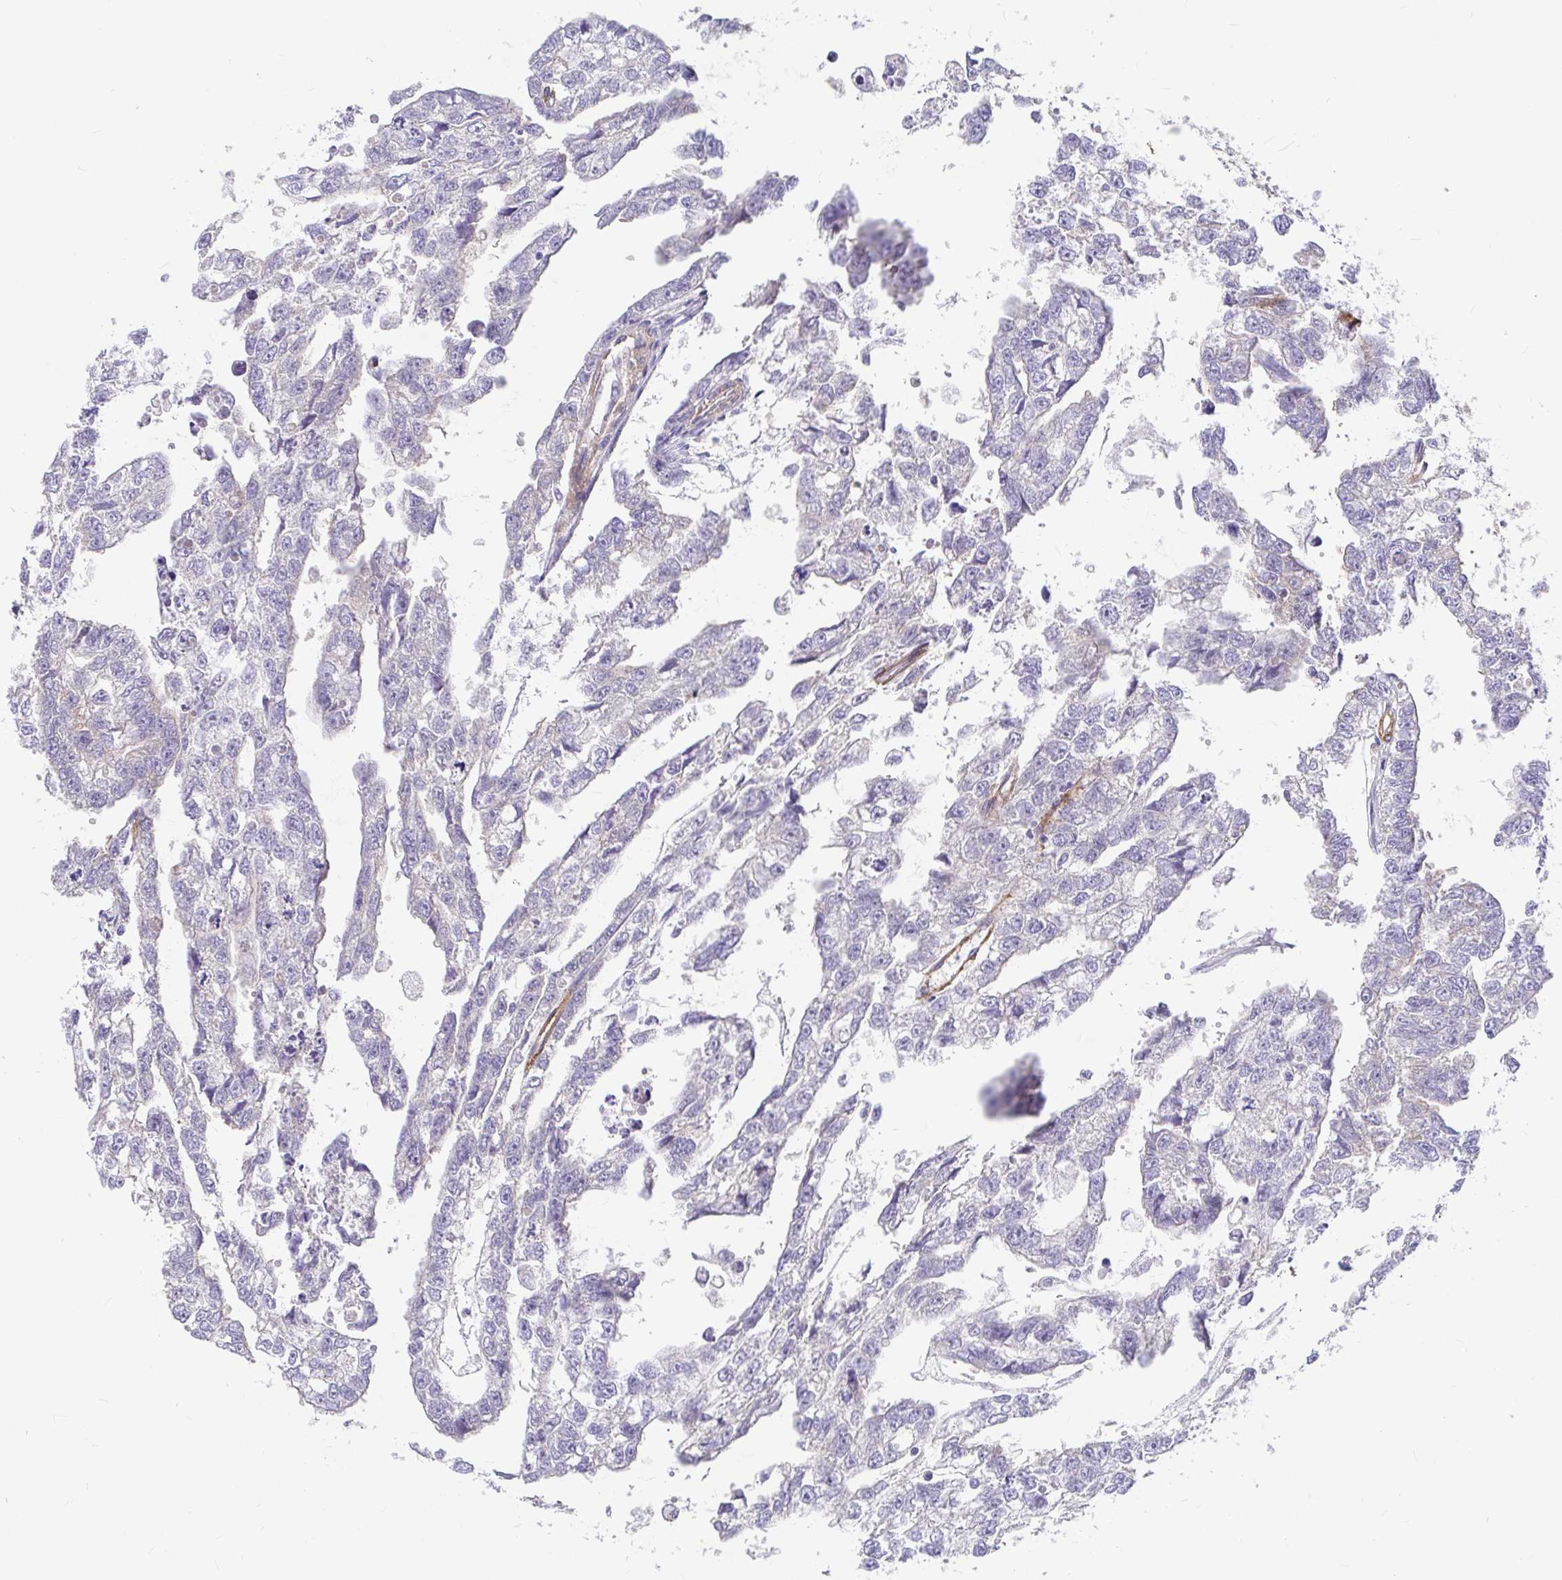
{"staining": {"intensity": "negative", "quantity": "none", "location": "none"}, "tissue": "testis cancer", "cell_type": "Tumor cells", "image_type": "cancer", "snomed": [{"axis": "morphology", "description": "Carcinoma, Embryonal, NOS"}, {"axis": "morphology", "description": "Teratoma, malignant, NOS"}, {"axis": "topography", "description": "Testis"}], "caption": "Immunohistochemical staining of malignant teratoma (testis) displays no significant positivity in tumor cells.", "gene": "MYO1B", "patient": {"sex": "male", "age": 44}}